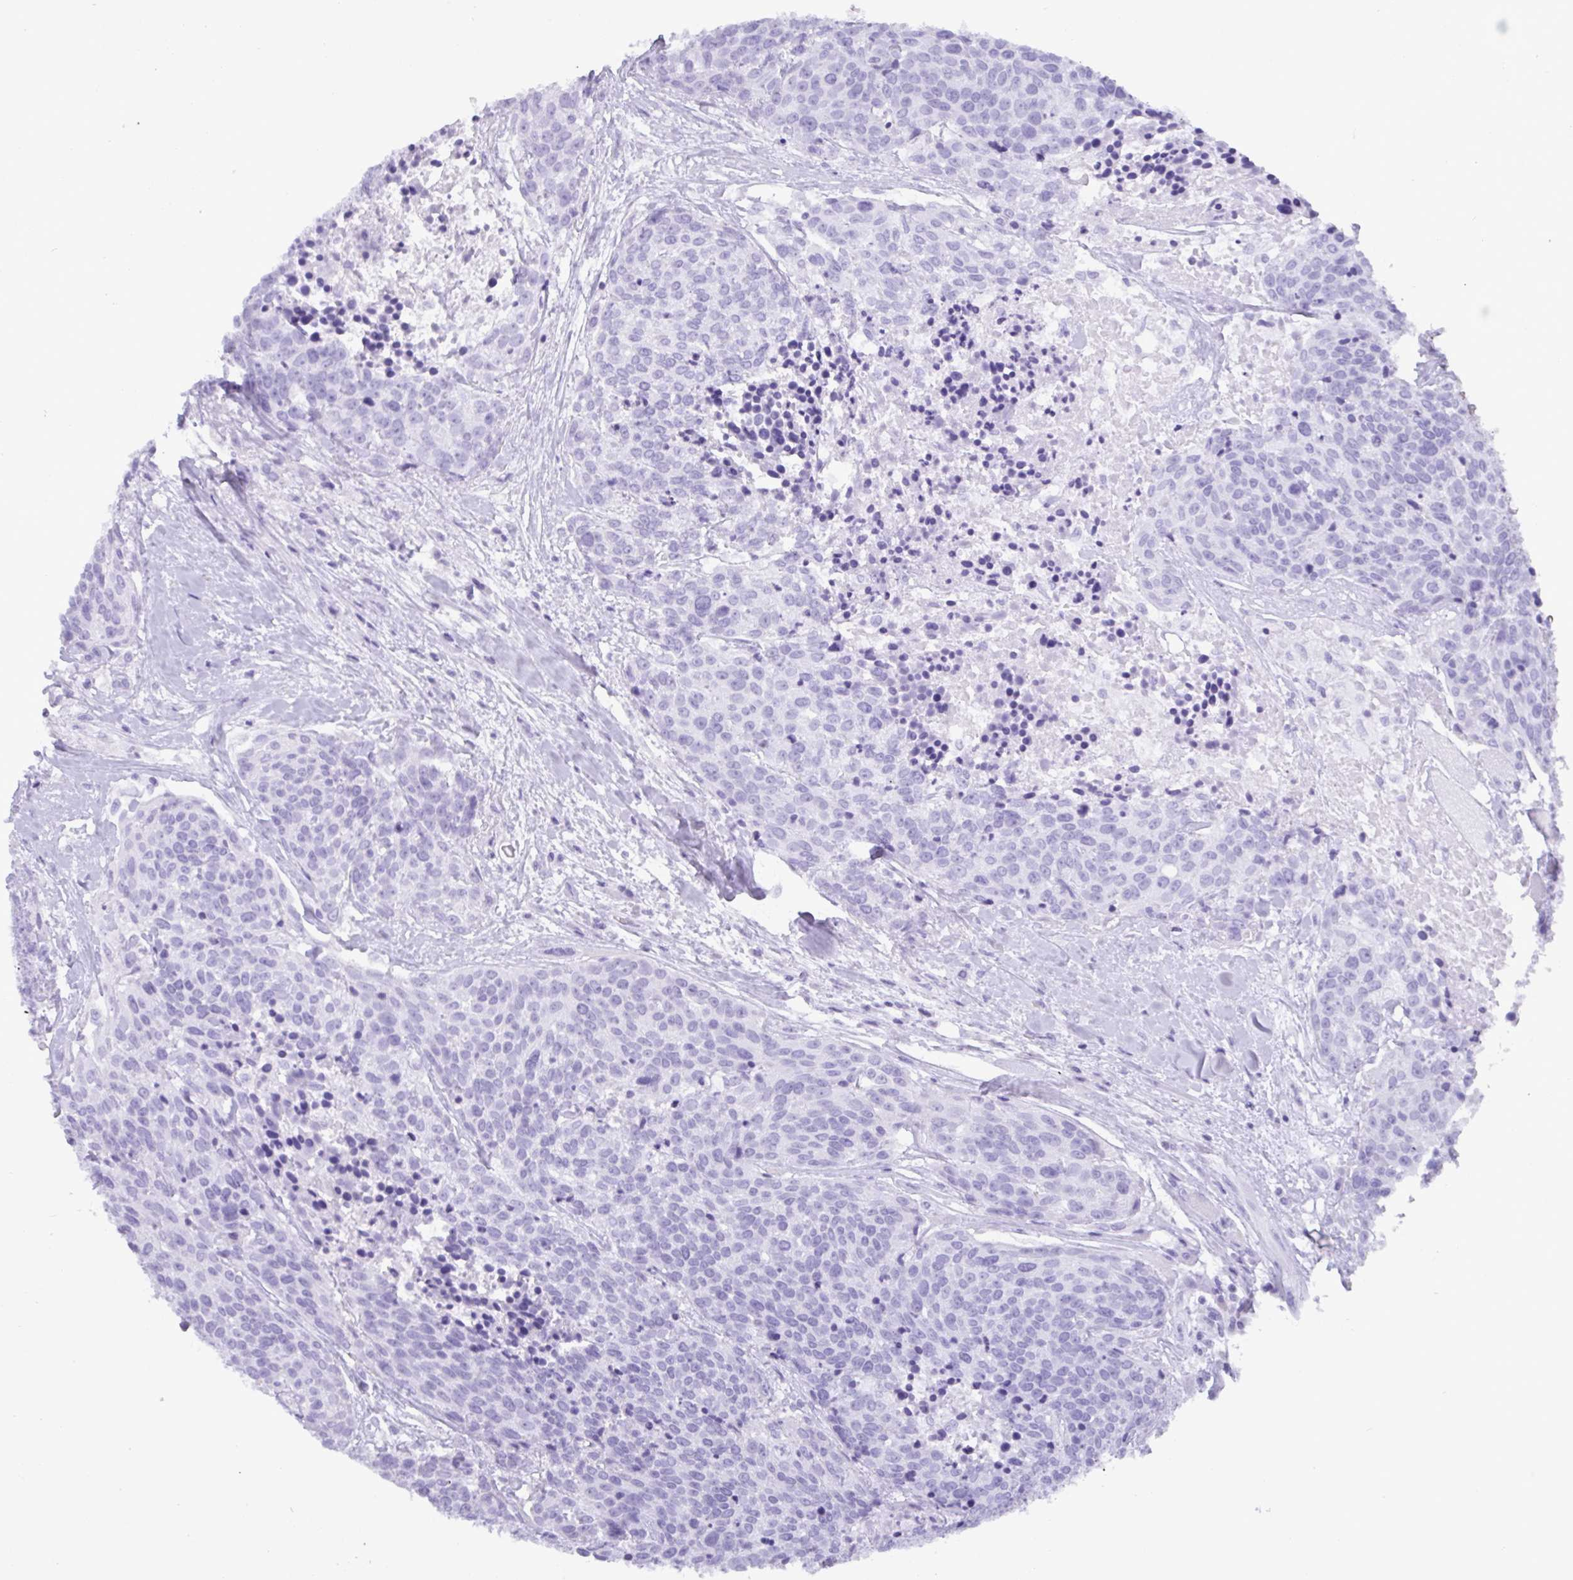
{"staining": {"intensity": "negative", "quantity": "none", "location": "none"}, "tissue": "head and neck cancer", "cell_type": "Tumor cells", "image_type": "cancer", "snomed": [{"axis": "morphology", "description": "Squamous cell carcinoma, NOS"}, {"axis": "topography", "description": "Oral tissue"}, {"axis": "topography", "description": "Head-Neck"}], "caption": "Immunohistochemistry of human squamous cell carcinoma (head and neck) exhibits no staining in tumor cells. (DAB IHC visualized using brightfield microscopy, high magnification).", "gene": "C4orf33", "patient": {"sex": "male", "age": 64}}